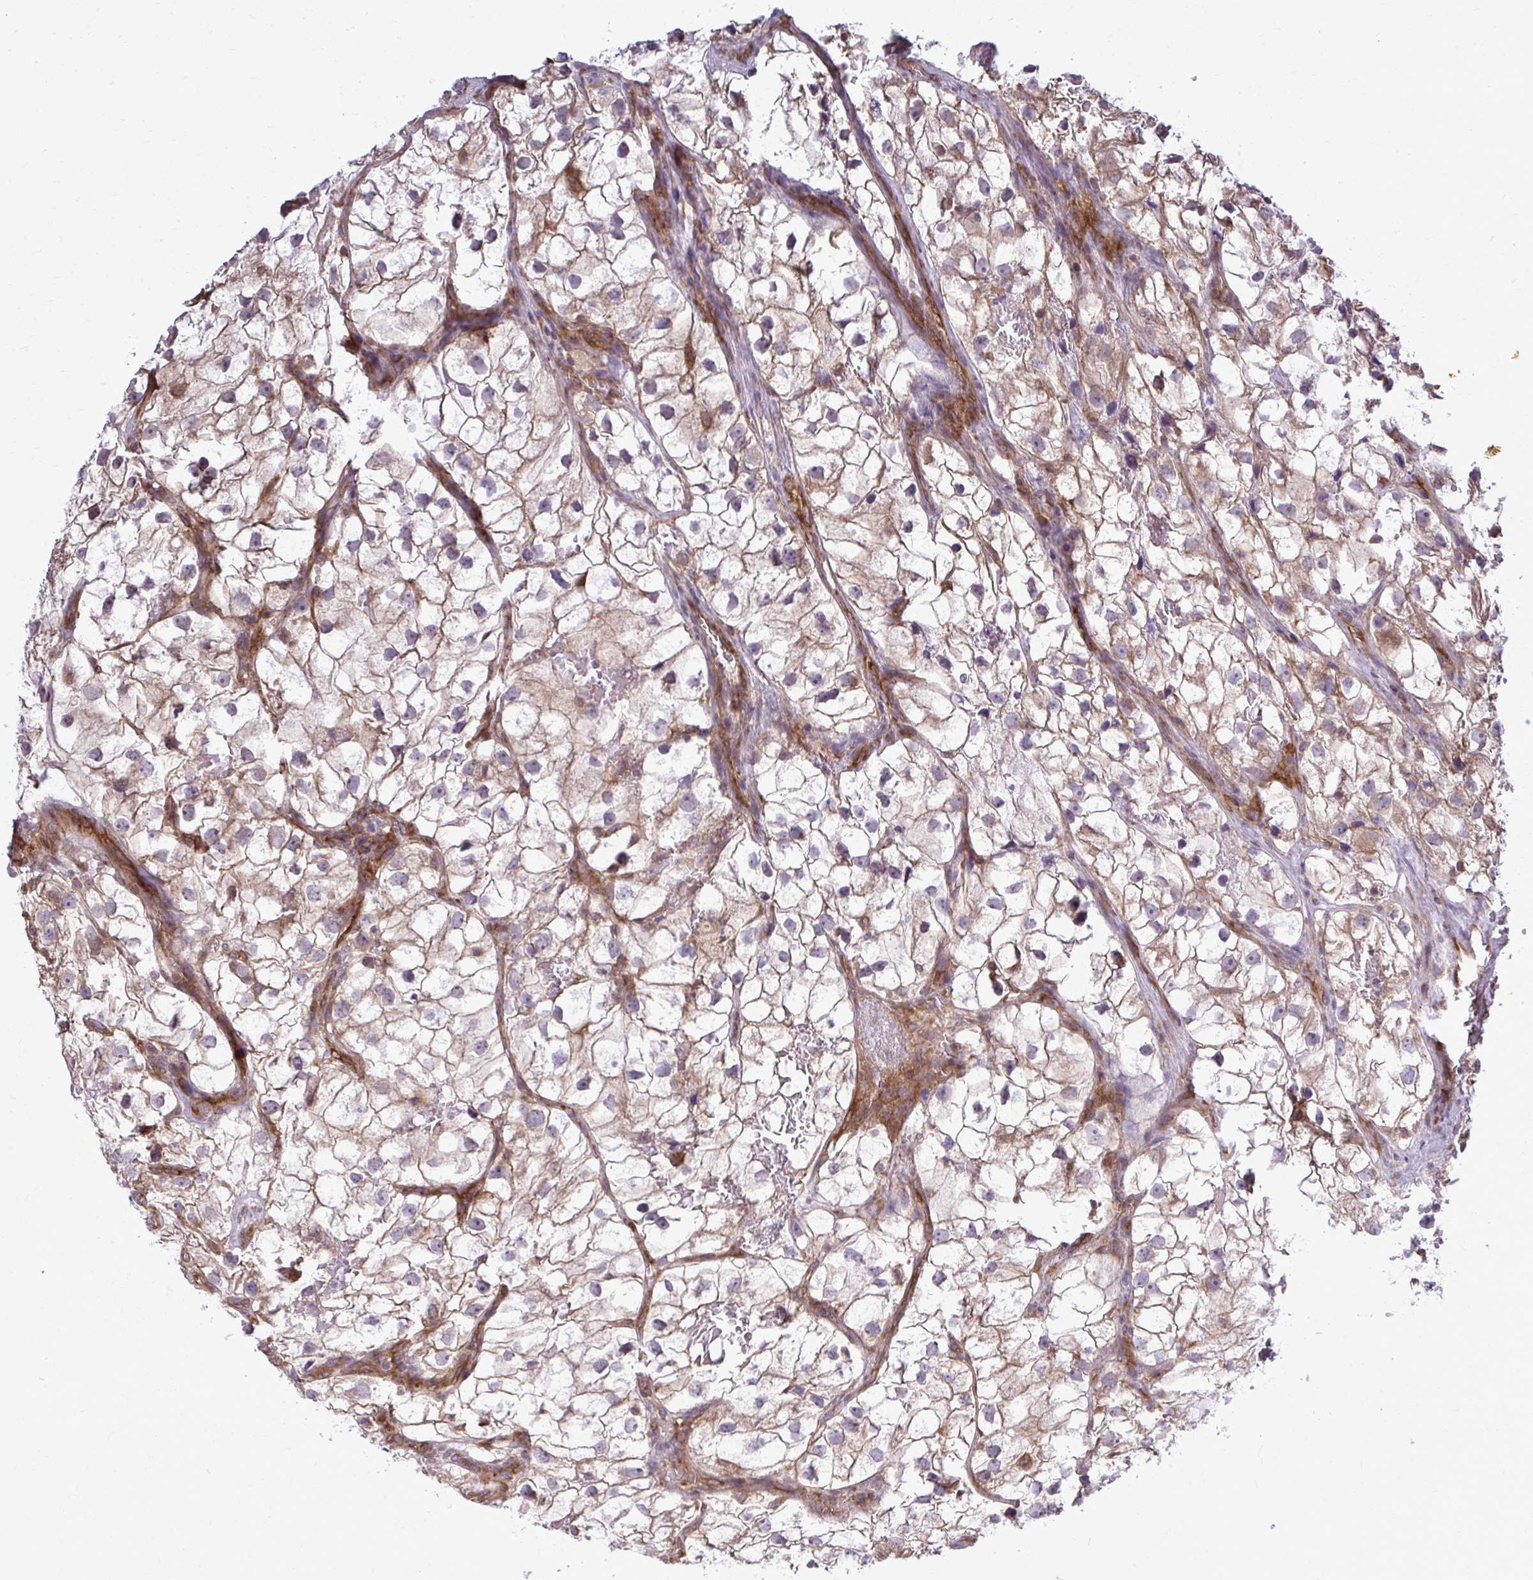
{"staining": {"intensity": "weak", "quantity": ">75%", "location": "cytoplasmic/membranous"}, "tissue": "renal cancer", "cell_type": "Tumor cells", "image_type": "cancer", "snomed": [{"axis": "morphology", "description": "Adenocarcinoma, NOS"}, {"axis": "topography", "description": "Kidney"}], "caption": "IHC (DAB) staining of renal adenocarcinoma exhibits weak cytoplasmic/membranous protein expression in about >75% of tumor cells.", "gene": "FUT10", "patient": {"sex": "male", "age": 59}}